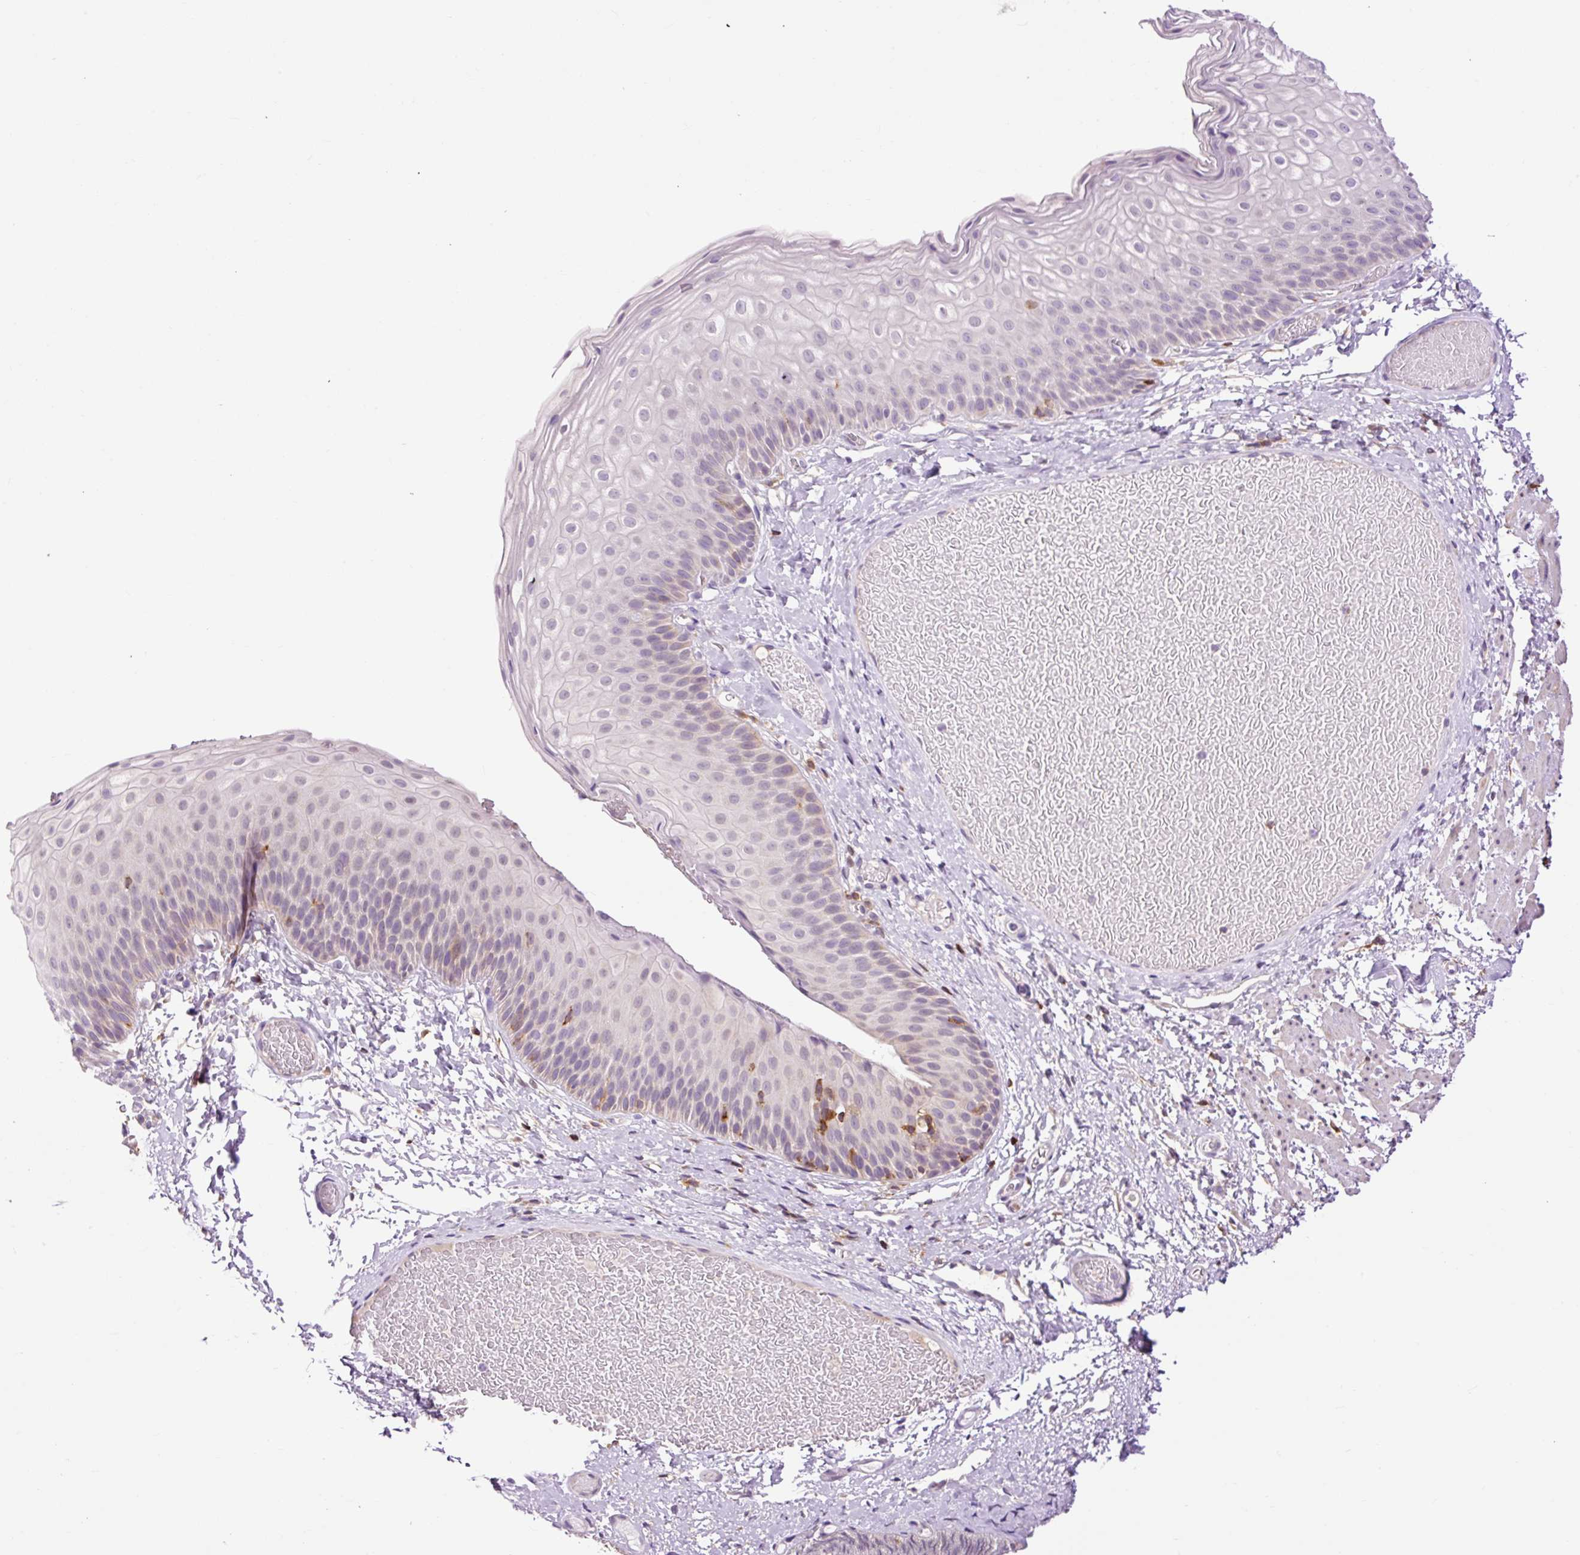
{"staining": {"intensity": "negative", "quantity": "none", "location": "none"}, "tissue": "skin", "cell_type": "Epidermal cells", "image_type": "normal", "snomed": [{"axis": "morphology", "description": "Normal tissue, NOS"}, {"axis": "topography", "description": "Anal"}], "caption": "This is a image of IHC staining of benign skin, which shows no staining in epidermal cells. (Stains: DAB (3,3'-diaminobenzidine) immunohistochemistry with hematoxylin counter stain, Microscopy: brightfield microscopy at high magnification).", "gene": "CD83", "patient": {"sex": "female", "age": 40}}